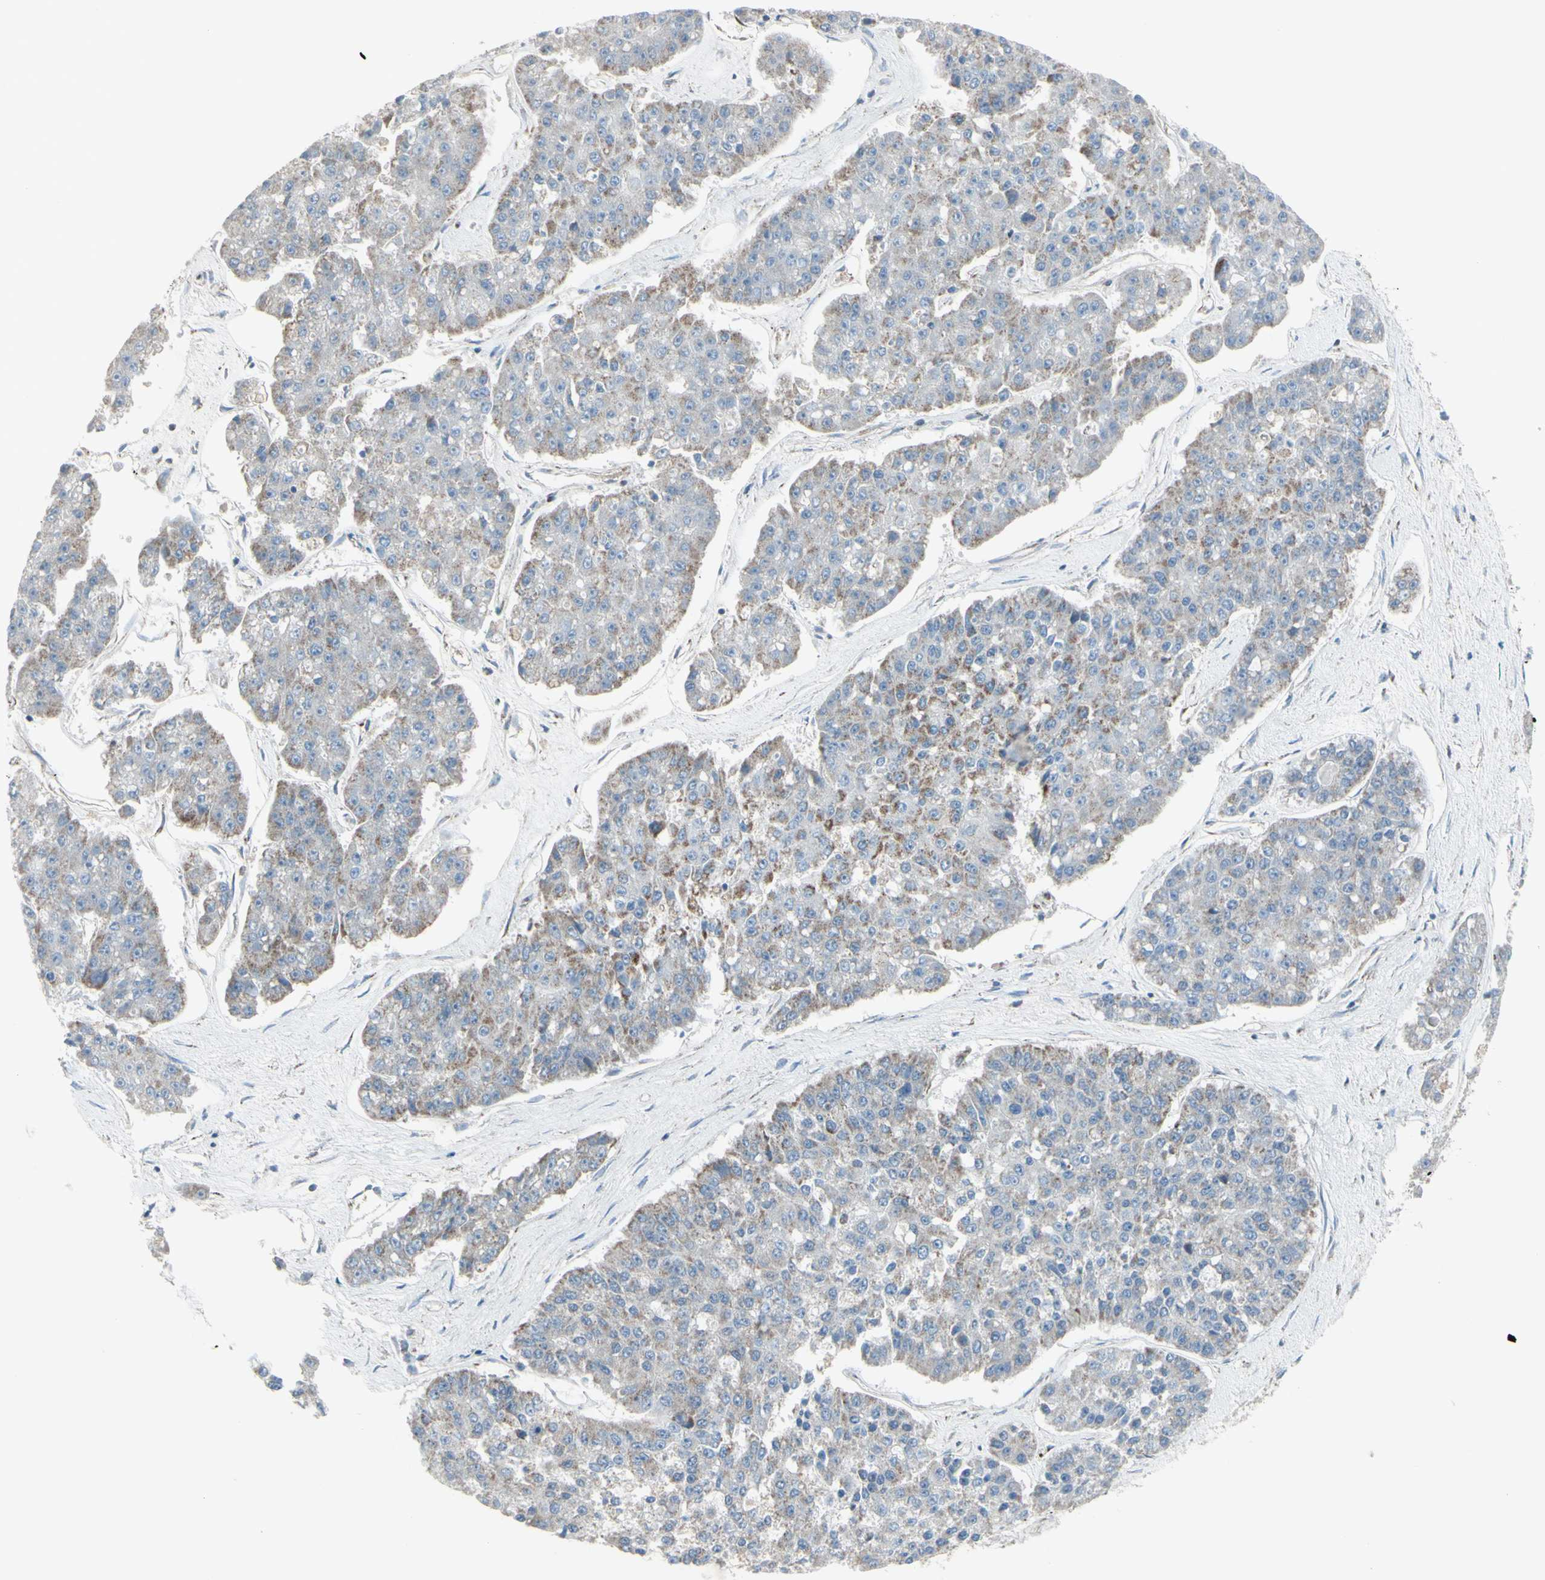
{"staining": {"intensity": "weak", "quantity": "25%-75%", "location": "cytoplasmic/membranous"}, "tissue": "pancreatic cancer", "cell_type": "Tumor cells", "image_type": "cancer", "snomed": [{"axis": "morphology", "description": "Adenocarcinoma, NOS"}, {"axis": "topography", "description": "Pancreas"}], "caption": "Weak cytoplasmic/membranous expression for a protein is appreciated in approximately 25%-75% of tumor cells of pancreatic cancer using IHC.", "gene": "FAM171B", "patient": {"sex": "male", "age": 50}}